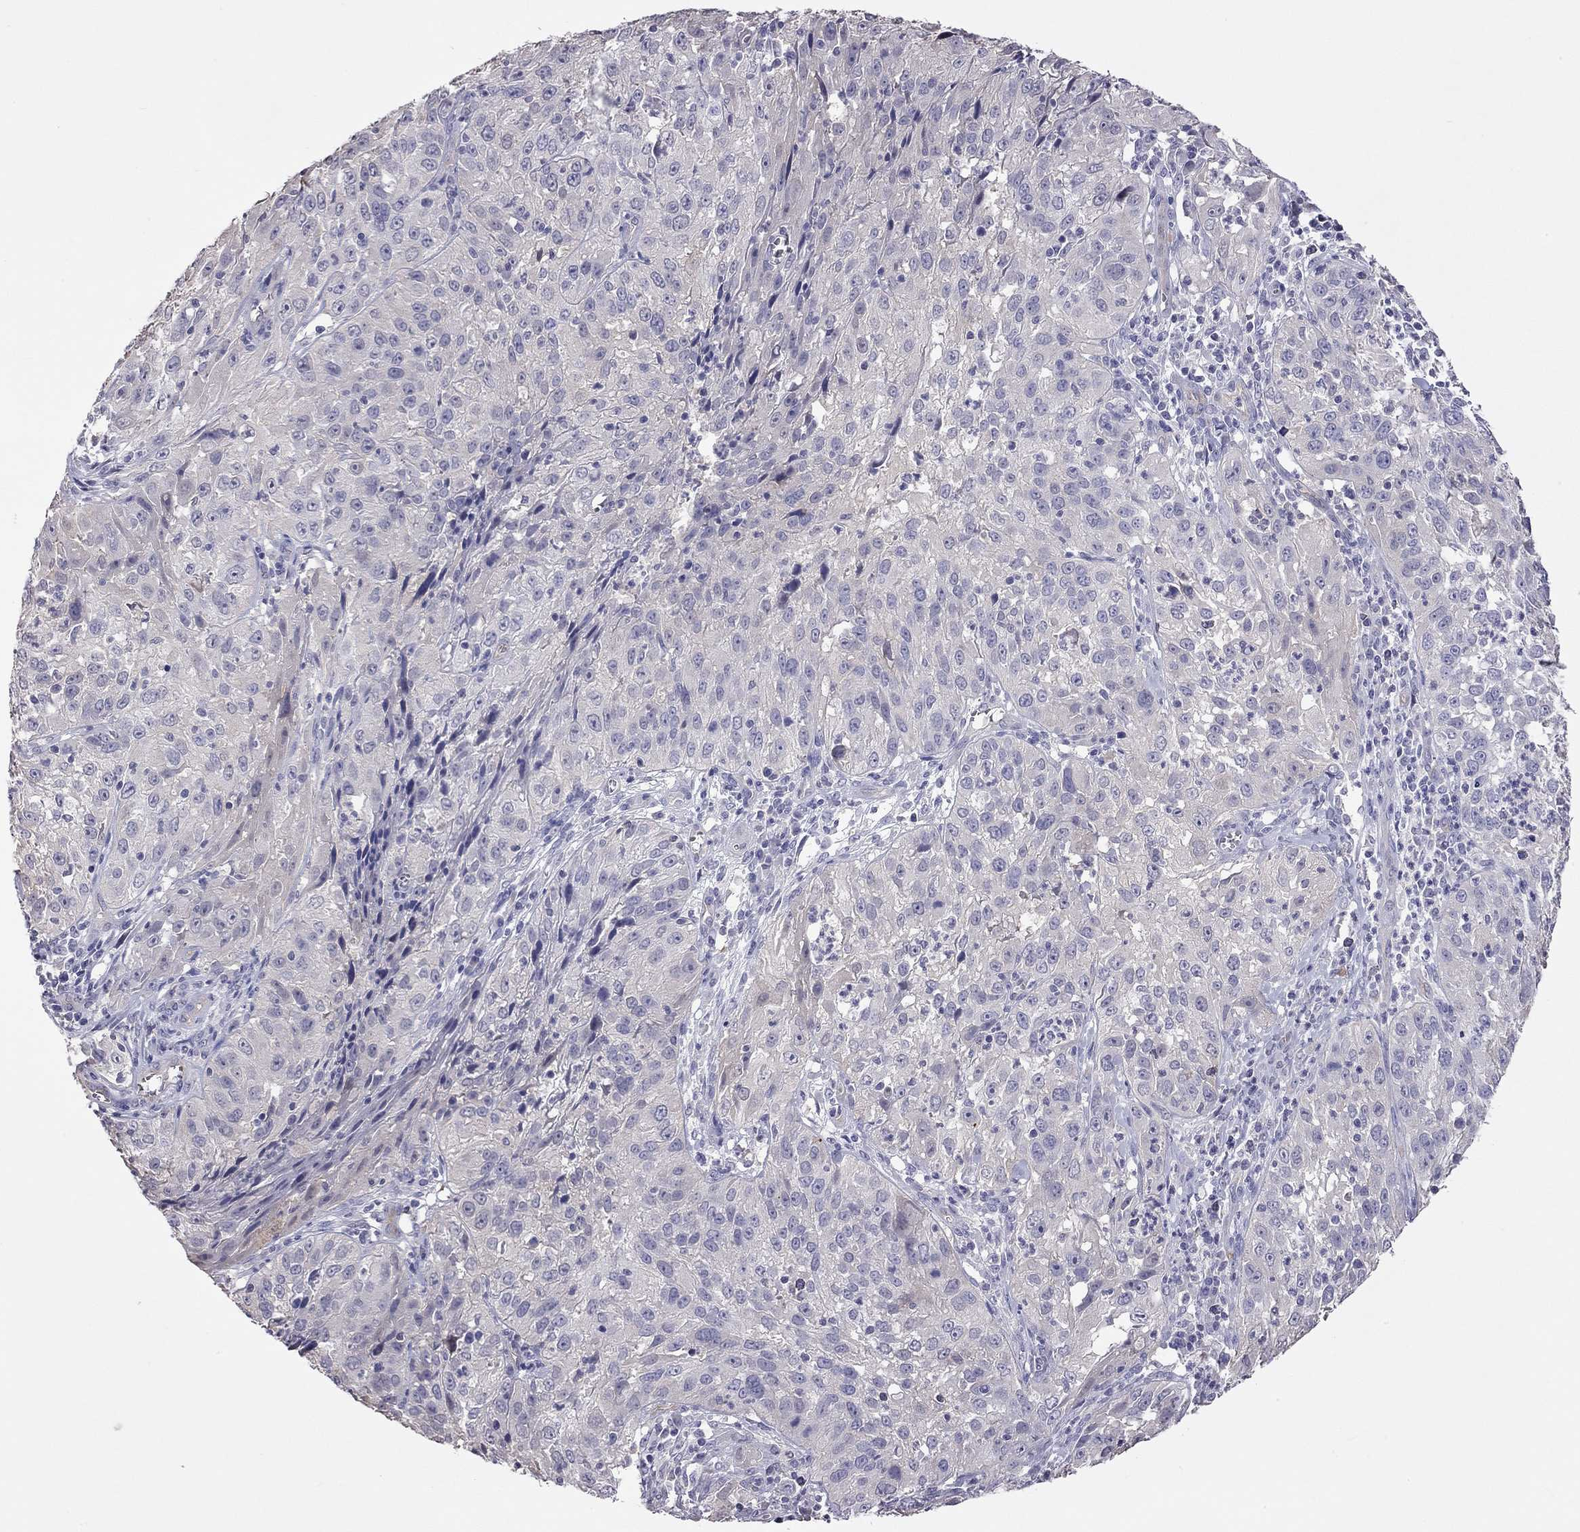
{"staining": {"intensity": "negative", "quantity": "none", "location": "none"}, "tissue": "cervical cancer", "cell_type": "Tumor cells", "image_type": "cancer", "snomed": [{"axis": "morphology", "description": "Squamous cell carcinoma, NOS"}, {"axis": "topography", "description": "Cervix"}], "caption": "Cervical cancer was stained to show a protein in brown. There is no significant staining in tumor cells.", "gene": "FEZ1", "patient": {"sex": "female", "age": 32}}